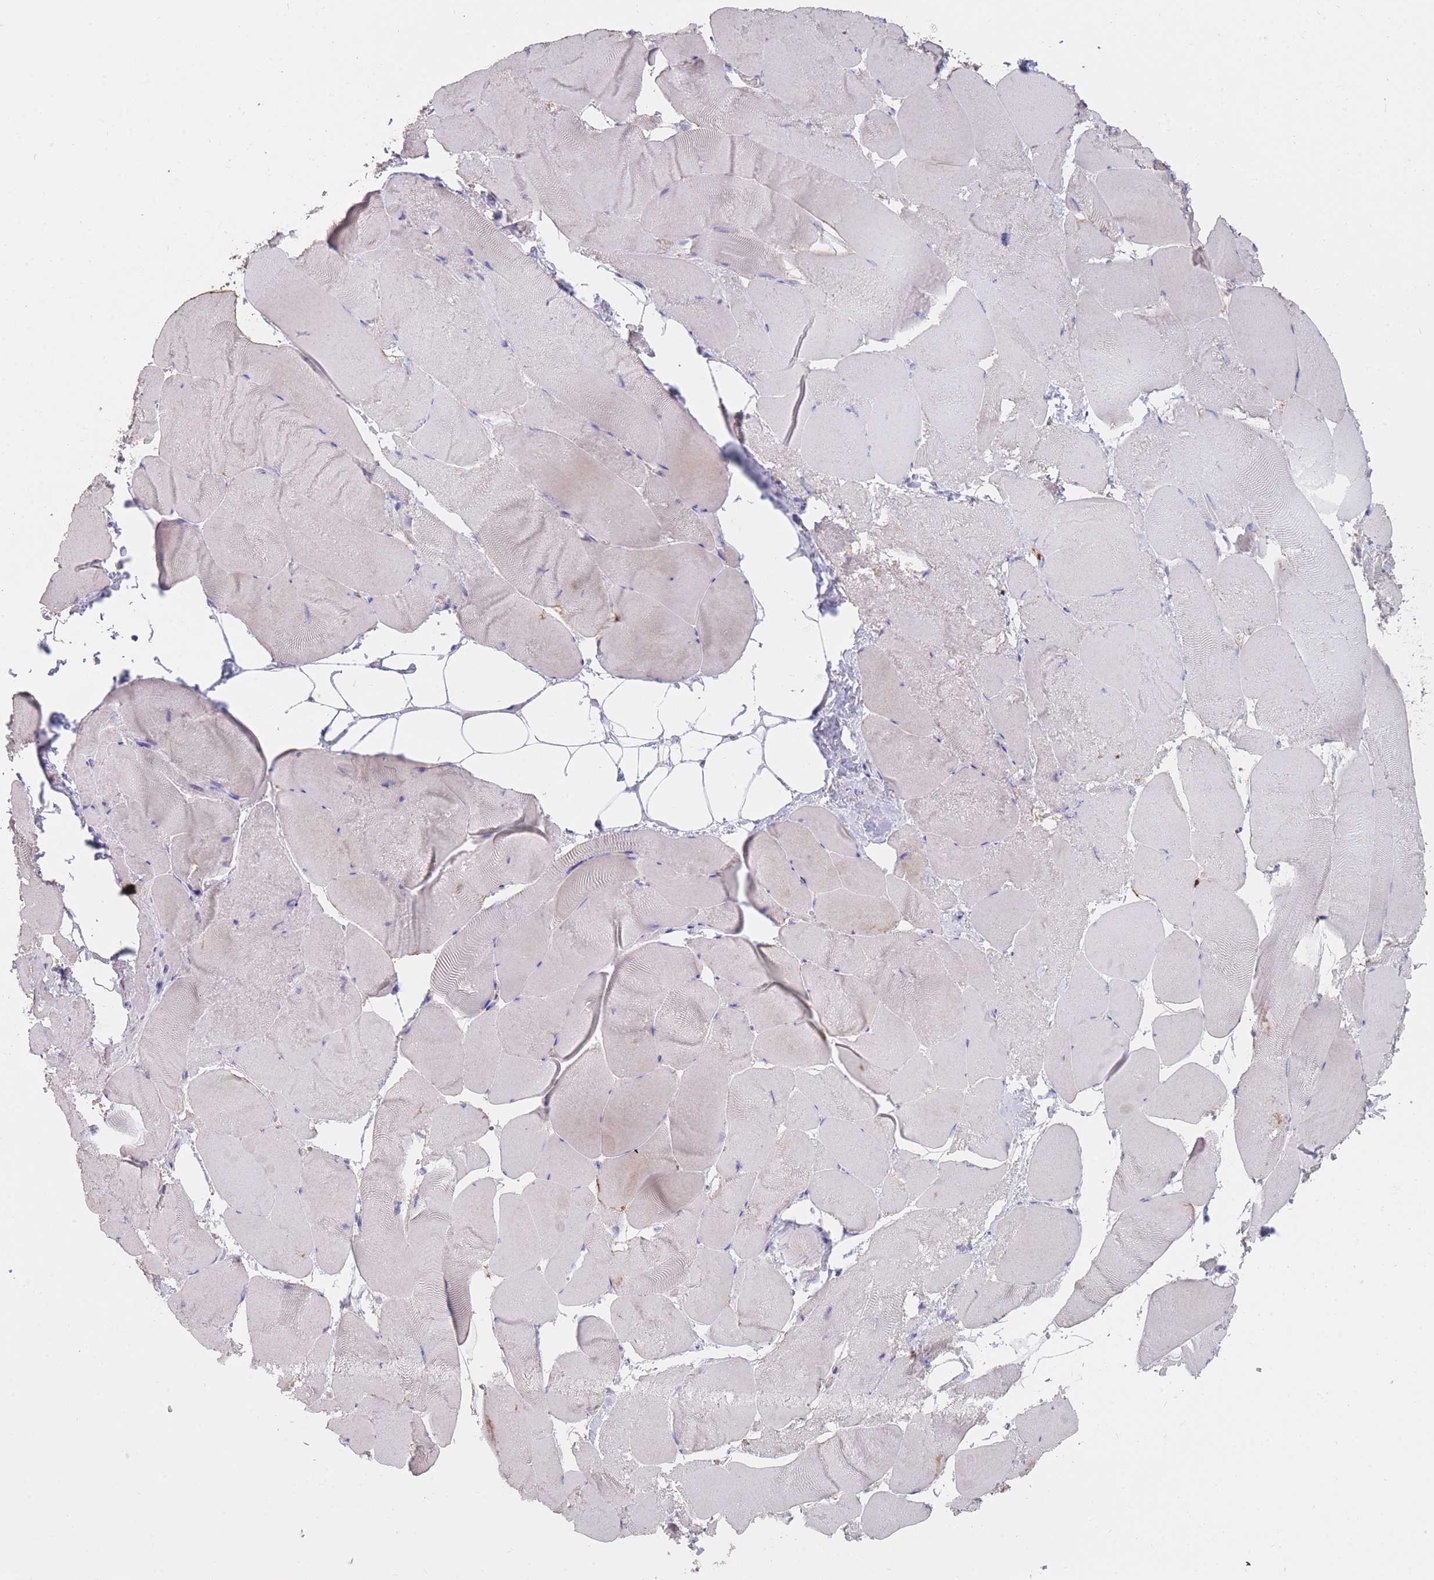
{"staining": {"intensity": "negative", "quantity": "none", "location": "none"}, "tissue": "skeletal muscle", "cell_type": "Myocytes", "image_type": "normal", "snomed": [{"axis": "morphology", "description": "Normal tissue, NOS"}, {"axis": "topography", "description": "Skeletal muscle"}], "caption": "A histopathology image of human skeletal muscle is negative for staining in myocytes. (Stains: DAB (3,3'-diaminobenzidine) IHC with hematoxylin counter stain, Microscopy: brightfield microscopy at high magnification).", "gene": "CLEC12A", "patient": {"sex": "female", "age": 64}}